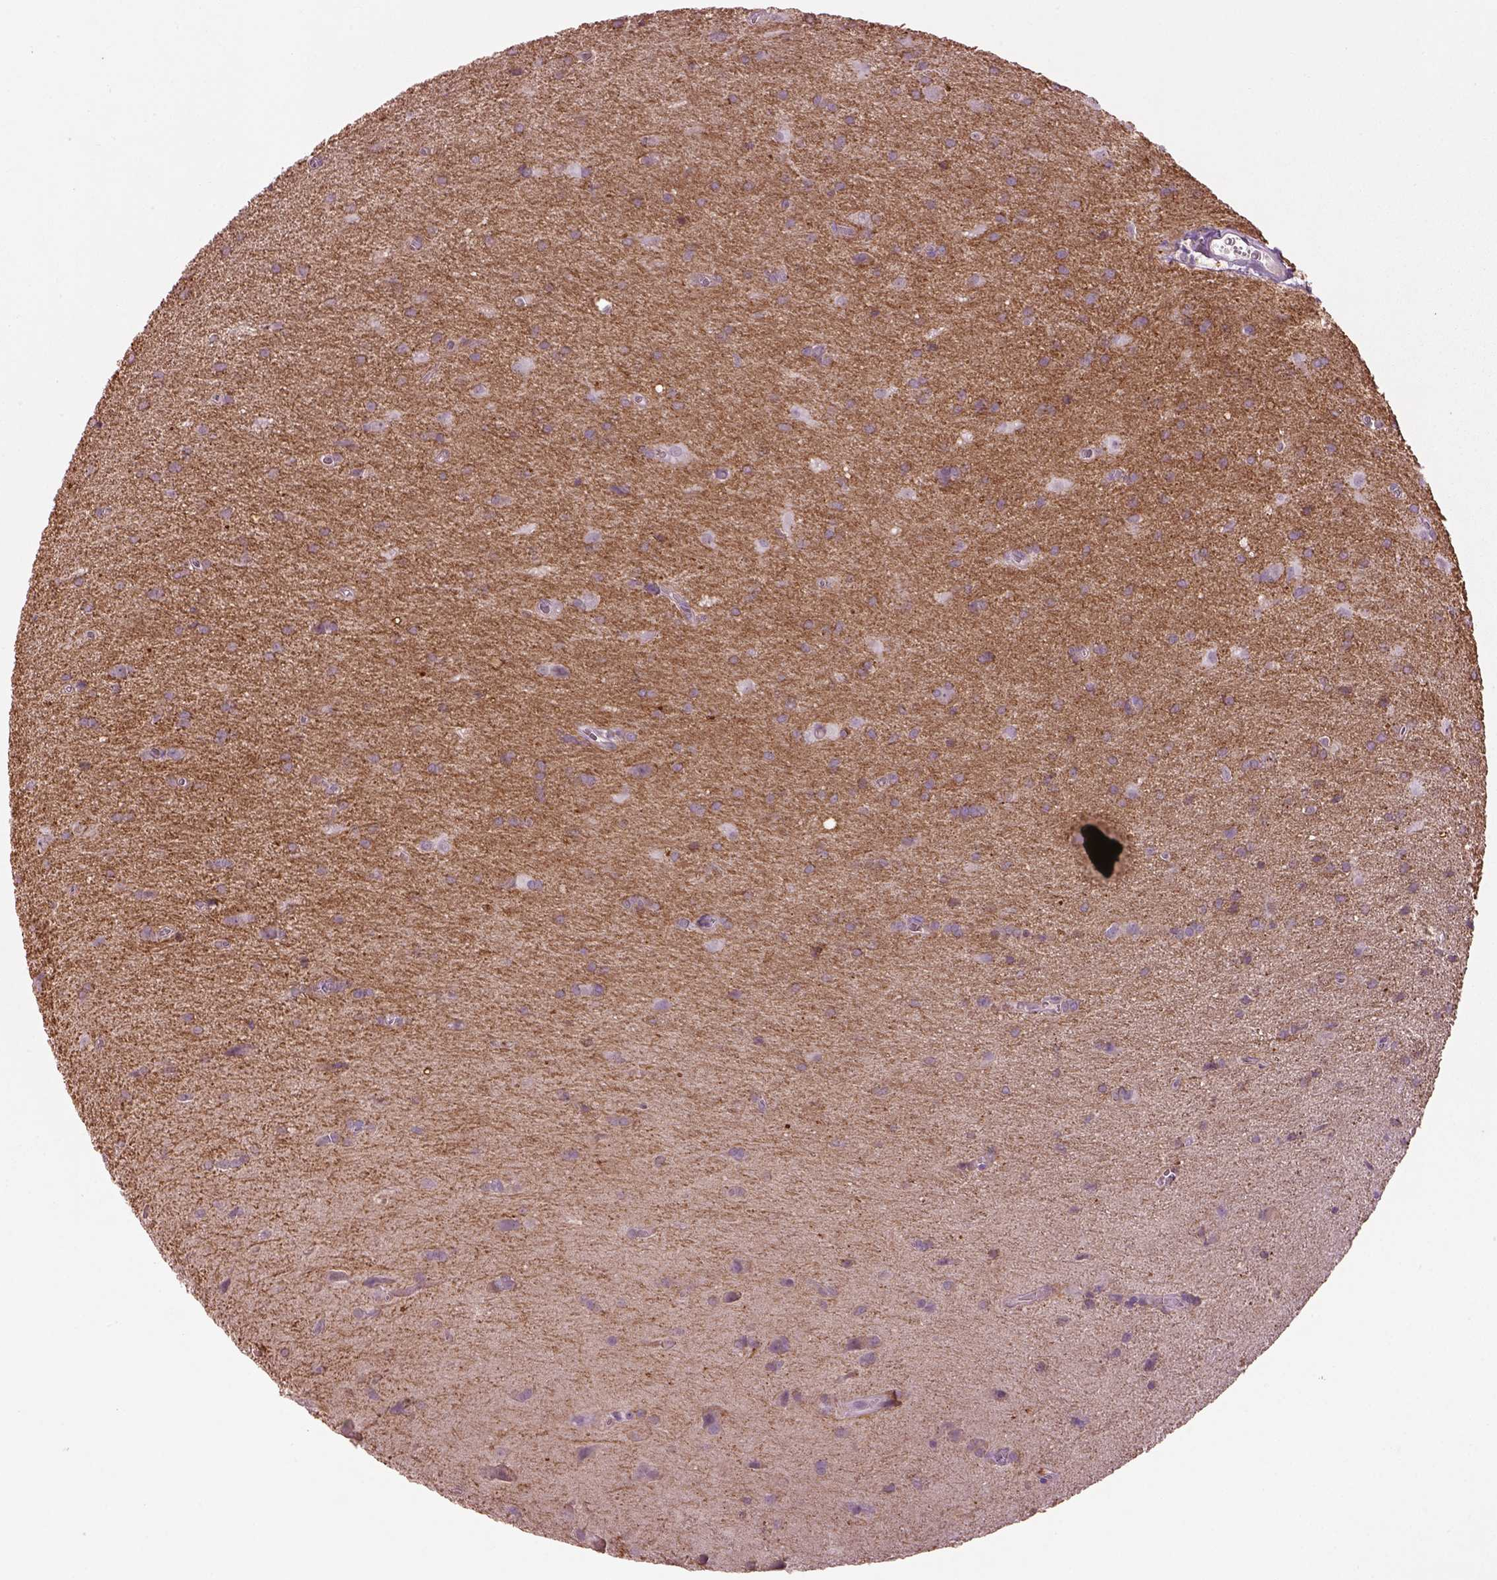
{"staining": {"intensity": "weak", "quantity": "25%-75%", "location": "cytoplasmic/membranous"}, "tissue": "glioma", "cell_type": "Tumor cells", "image_type": "cancer", "snomed": [{"axis": "morphology", "description": "Glioma, malignant, Low grade"}, {"axis": "topography", "description": "Brain"}], "caption": "This photomicrograph demonstrates immunohistochemistry staining of human glioma, with low weak cytoplasmic/membranous positivity in about 25%-75% of tumor cells.", "gene": "KCNIP3", "patient": {"sex": "male", "age": 58}}